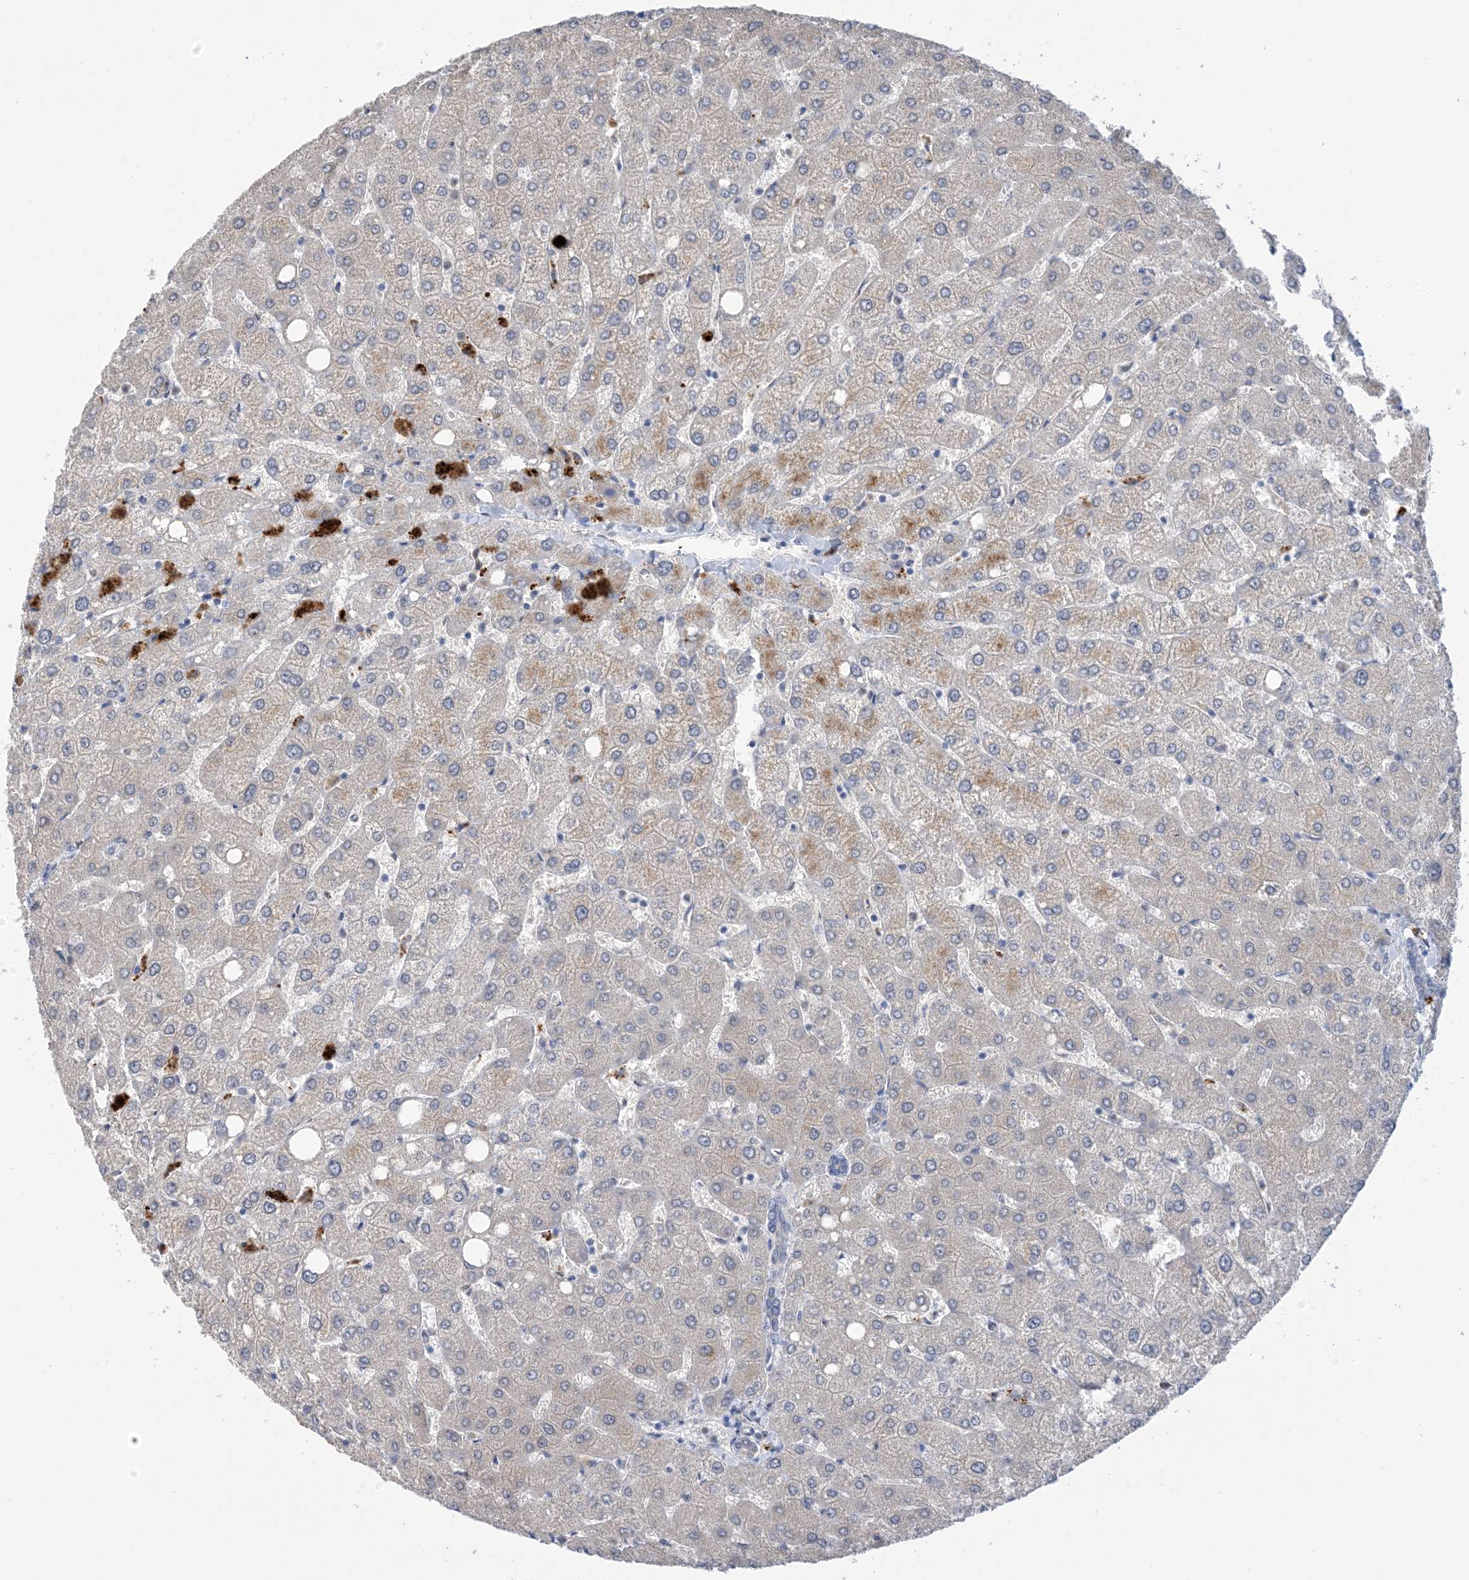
{"staining": {"intensity": "negative", "quantity": "none", "location": "none"}, "tissue": "liver", "cell_type": "Cholangiocytes", "image_type": "normal", "snomed": [{"axis": "morphology", "description": "Normal tissue, NOS"}, {"axis": "topography", "description": "Liver"}], "caption": "Micrograph shows no significant protein staining in cholangiocytes of unremarkable liver. (DAB (3,3'-diaminobenzidine) immunohistochemistry (IHC), high magnification).", "gene": "TTYH1", "patient": {"sex": "female", "age": 54}}